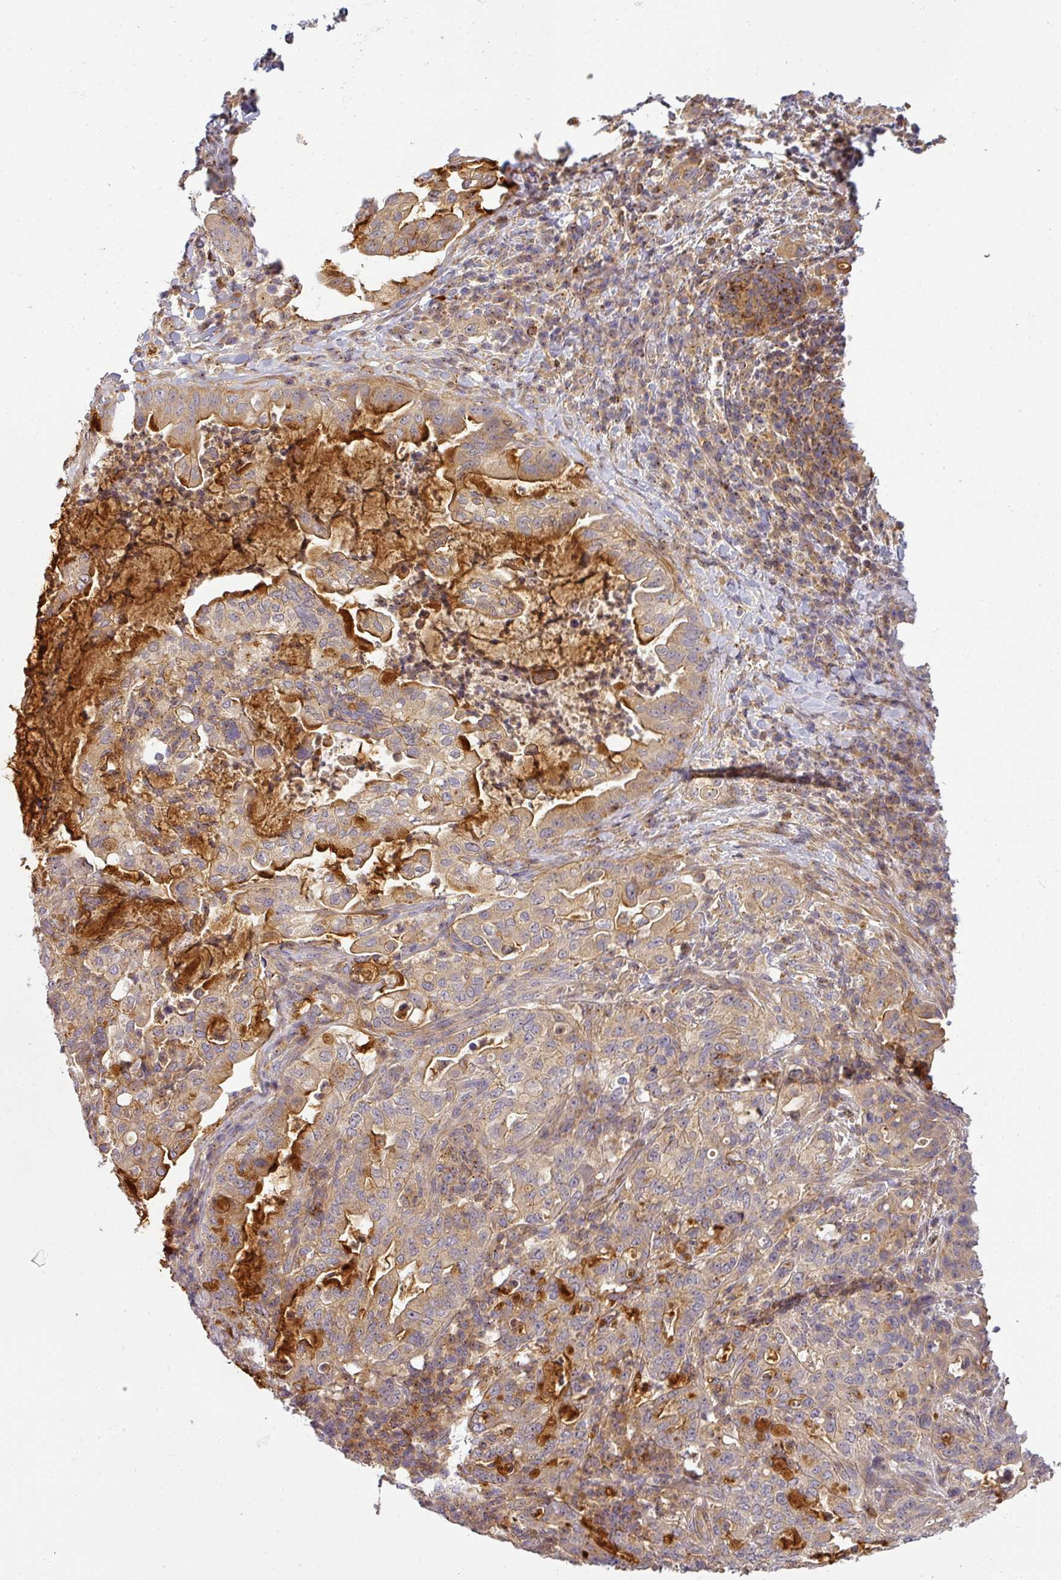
{"staining": {"intensity": "moderate", "quantity": "<25%", "location": "cytoplasmic/membranous"}, "tissue": "pancreatic cancer", "cell_type": "Tumor cells", "image_type": "cancer", "snomed": [{"axis": "morphology", "description": "Normal tissue, NOS"}, {"axis": "morphology", "description": "Adenocarcinoma, NOS"}, {"axis": "topography", "description": "Lymph node"}, {"axis": "topography", "description": "Pancreas"}], "caption": "DAB immunohistochemical staining of human adenocarcinoma (pancreatic) reveals moderate cytoplasmic/membranous protein staining in about <25% of tumor cells.", "gene": "NIN", "patient": {"sex": "female", "age": 67}}